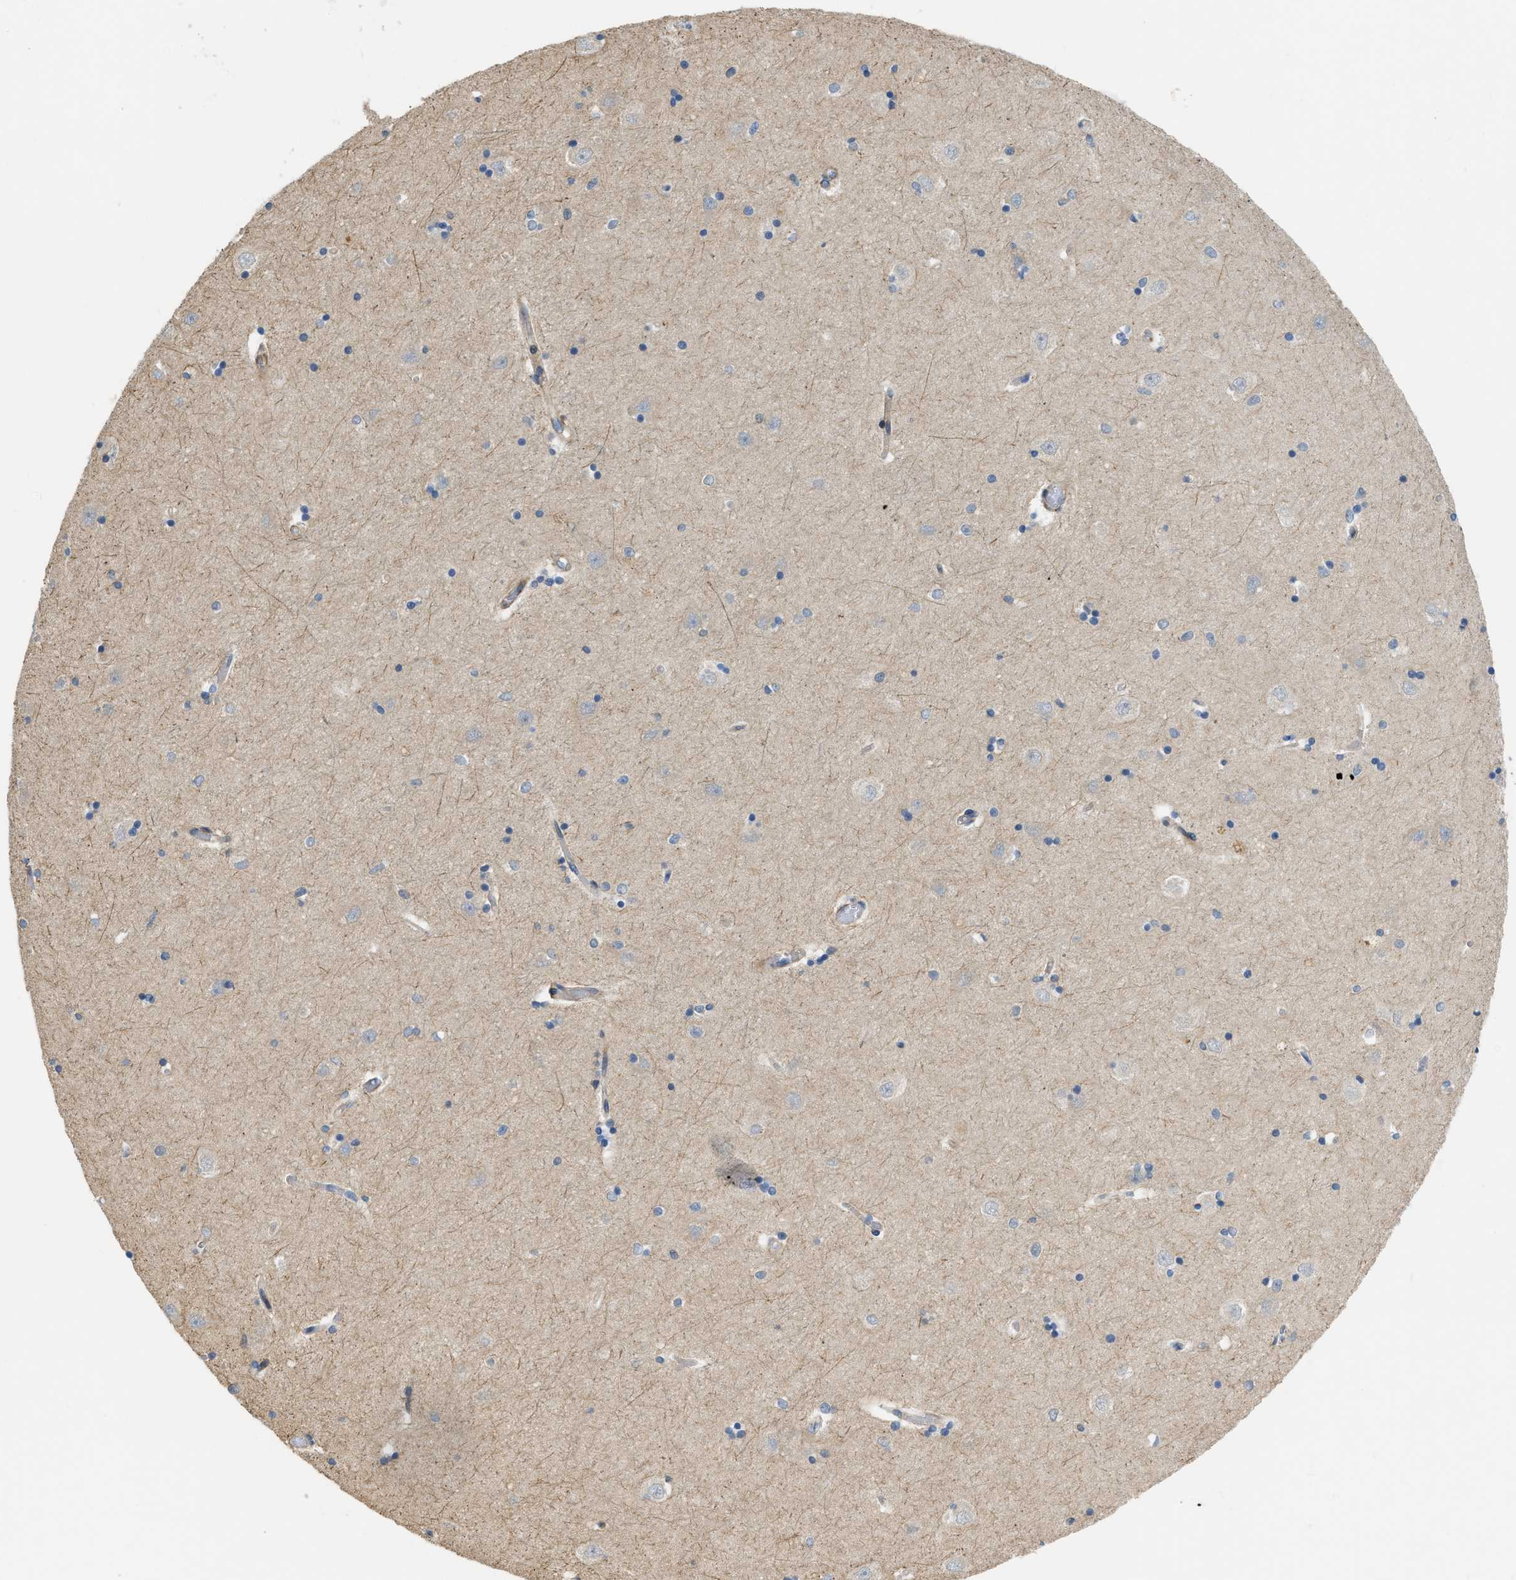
{"staining": {"intensity": "negative", "quantity": "none", "location": "none"}, "tissue": "hippocampus", "cell_type": "Glial cells", "image_type": "normal", "snomed": [{"axis": "morphology", "description": "Normal tissue, NOS"}, {"axis": "topography", "description": "Hippocampus"}], "caption": "The histopathology image displays no significant expression in glial cells of hippocampus.", "gene": "BTN3A2", "patient": {"sex": "male", "age": 45}}